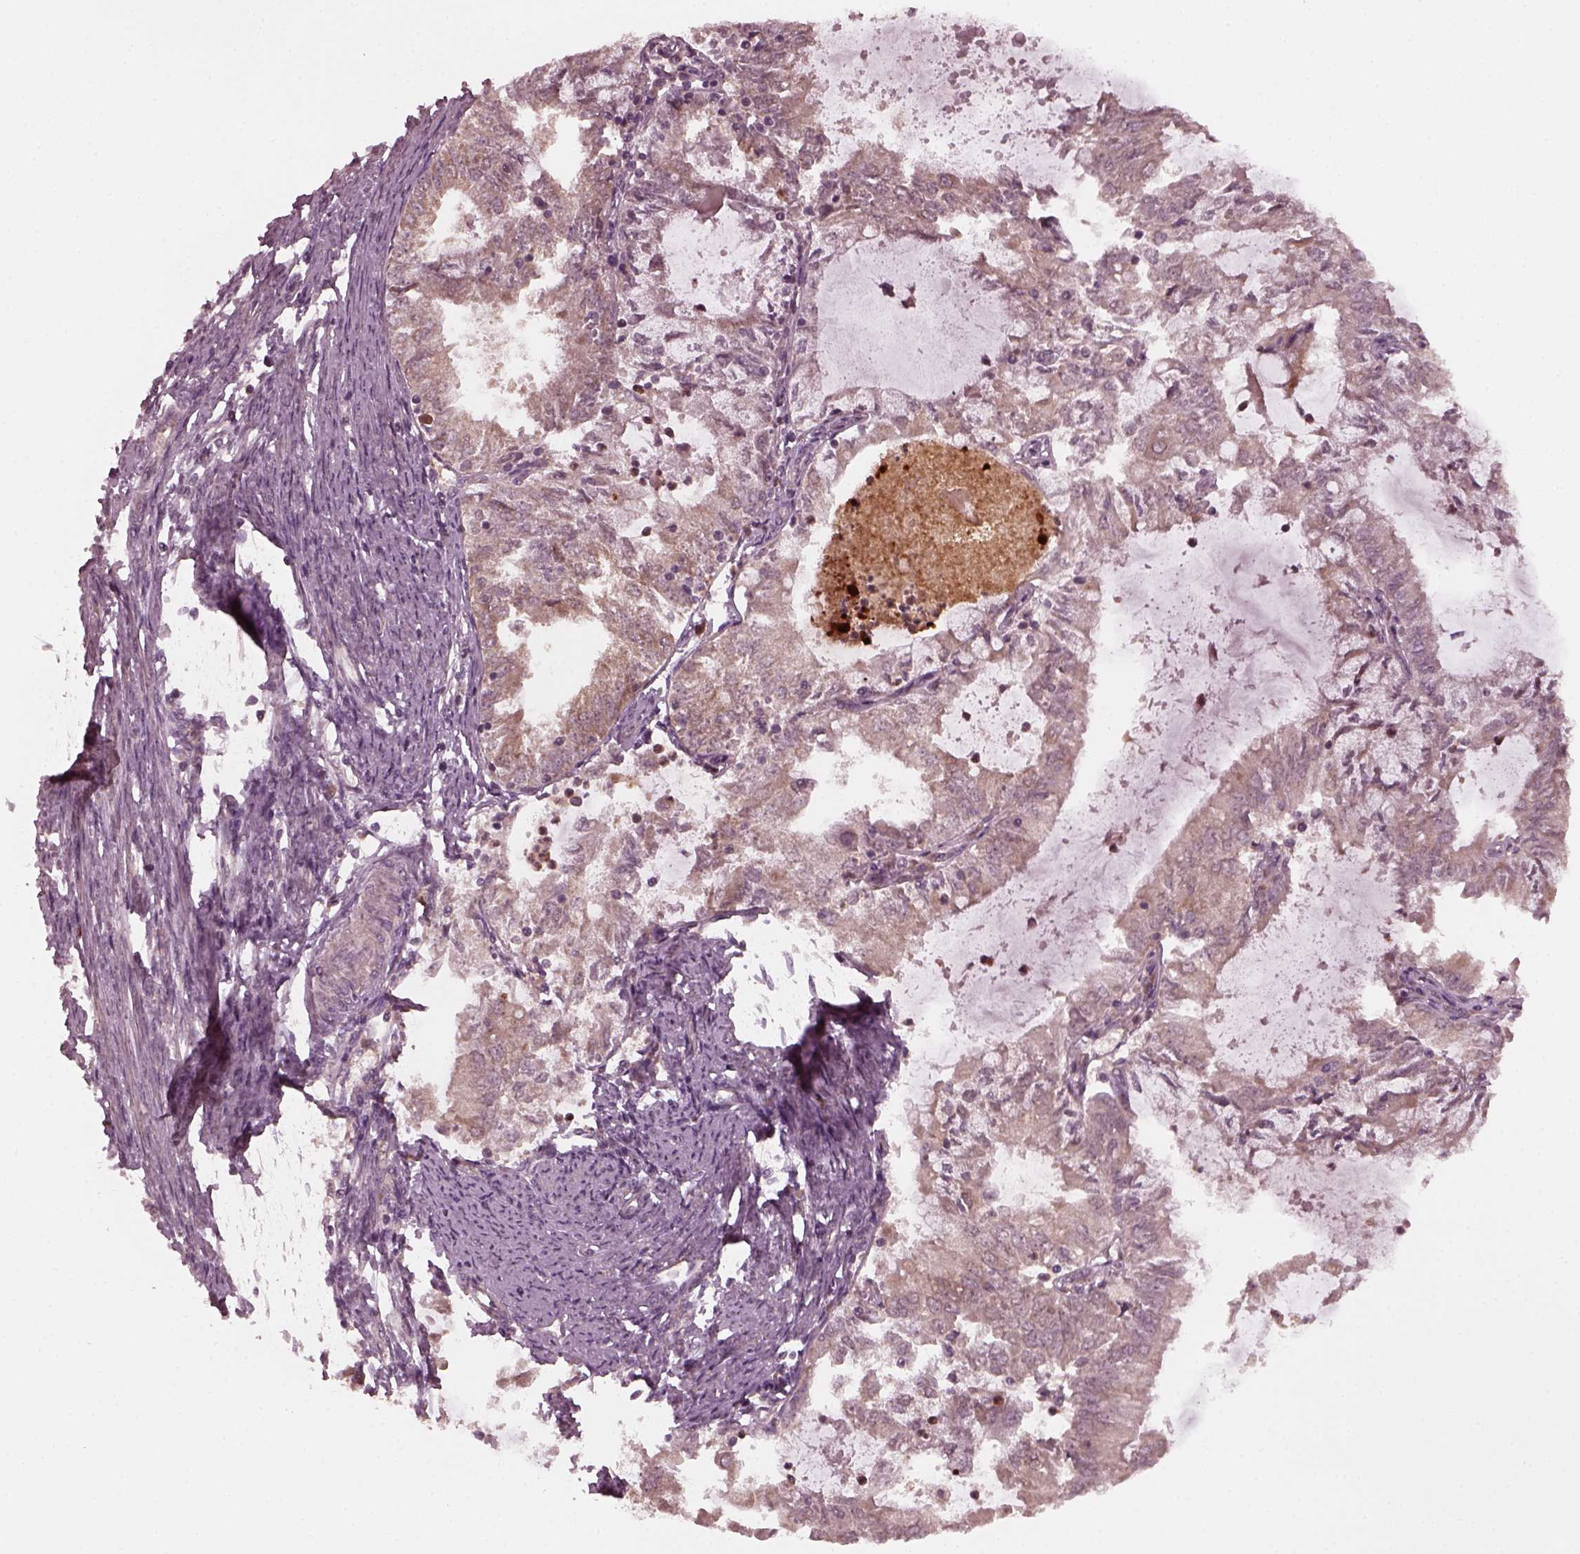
{"staining": {"intensity": "moderate", "quantity": "<25%", "location": "cytoplasmic/membranous"}, "tissue": "endometrial cancer", "cell_type": "Tumor cells", "image_type": "cancer", "snomed": [{"axis": "morphology", "description": "Adenocarcinoma, NOS"}, {"axis": "topography", "description": "Endometrium"}], "caption": "This image reveals endometrial cancer stained with IHC to label a protein in brown. The cytoplasmic/membranous of tumor cells show moderate positivity for the protein. Nuclei are counter-stained blue.", "gene": "FAF2", "patient": {"sex": "female", "age": 57}}